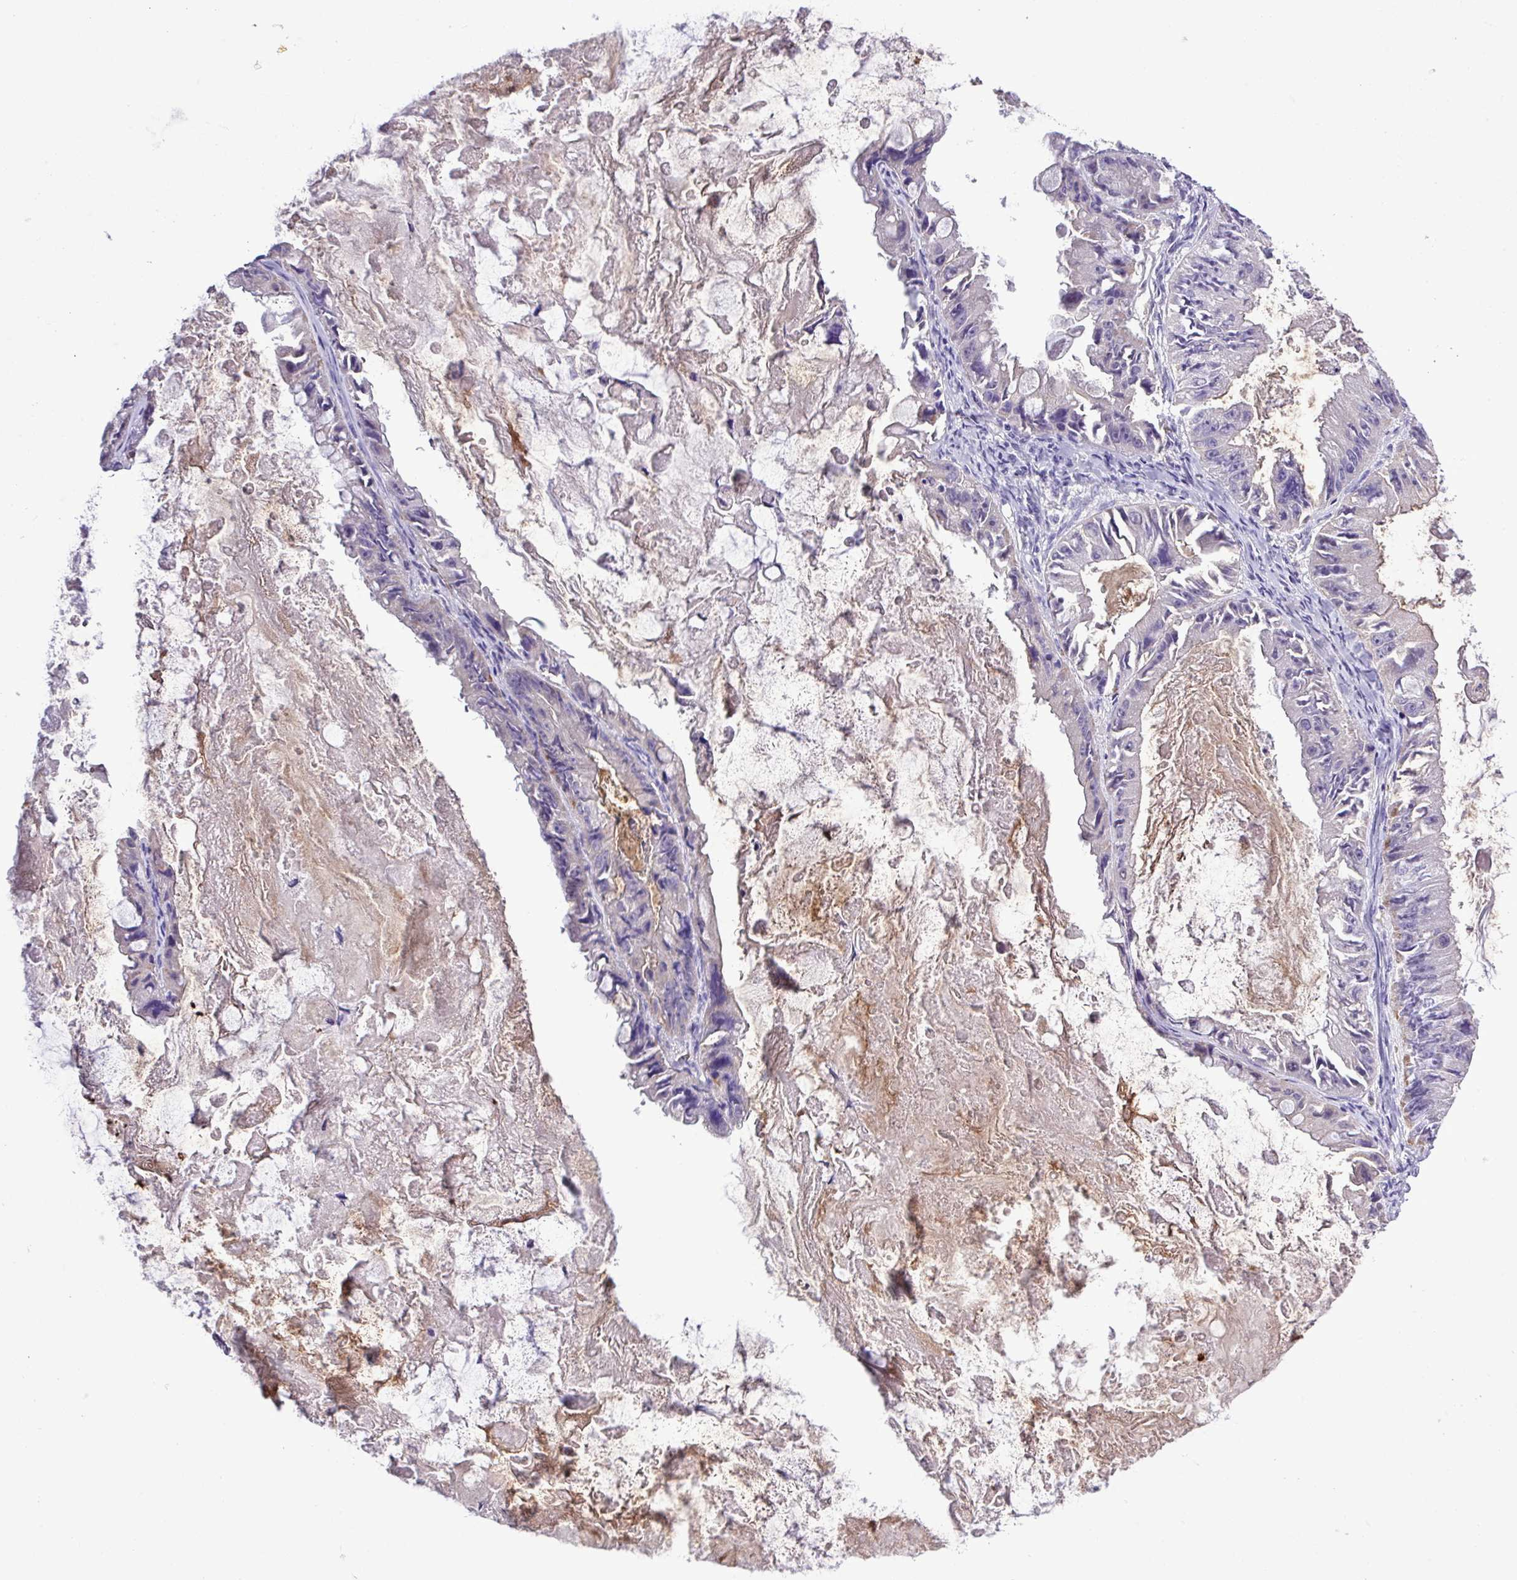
{"staining": {"intensity": "negative", "quantity": "none", "location": "none"}, "tissue": "ovarian cancer", "cell_type": "Tumor cells", "image_type": "cancer", "snomed": [{"axis": "morphology", "description": "Cystadenocarcinoma, mucinous, NOS"}, {"axis": "topography", "description": "Ovary"}], "caption": "High power microscopy histopathology image of an immunohistochemistry micrograph of ovarian cancer, revealing no significant staining in tumor cells.", "gene": "MGAT4B", "patient": {"sex": "female", "age": 61}}